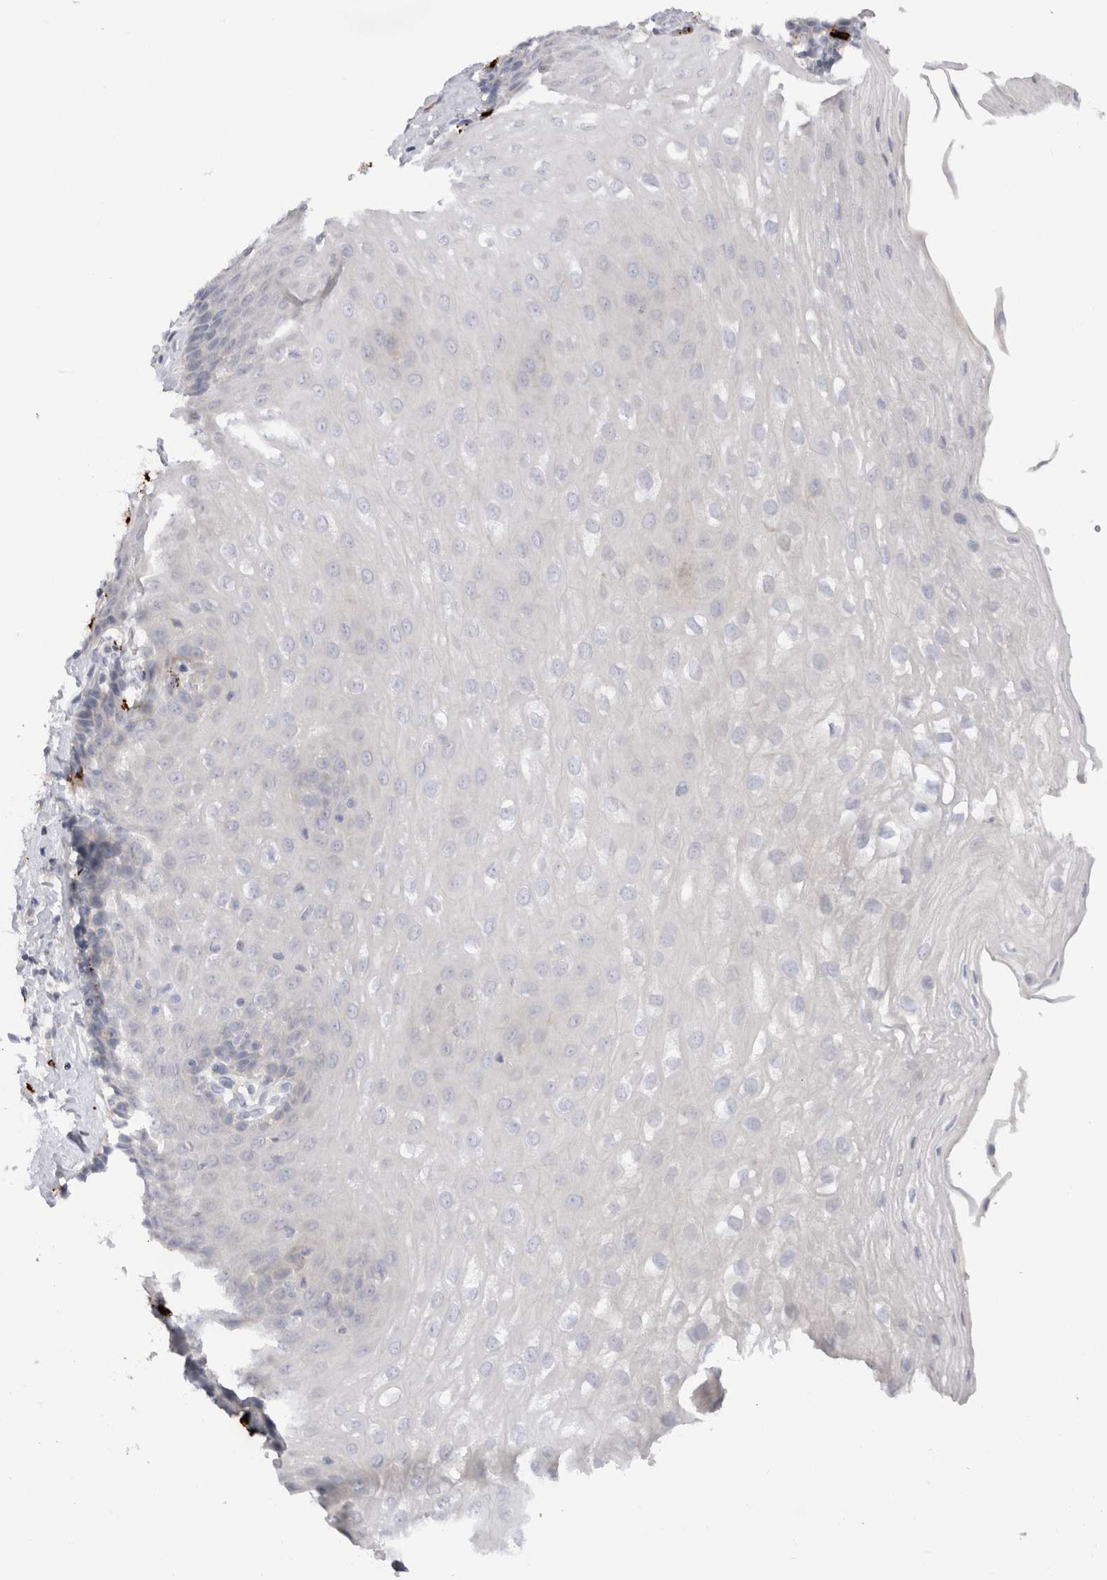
{"staining": {"intensity": "negative", "quantity": "none", "location": "none"}, "tissue": "esophagus", "cell_type": "Squamous epithelial cells", "image_type": "normal", "snomed": [{"axis": "morphology", "description": "Normal tissue, NOS"}, {"axis": "topography", "description": "Esophagus"}], "caption": "High power microscopy image of an IHC histopathology image of unremarkable esophagus, revealing no significant expression in squamous epithelial cells.", "gene": "SPINK2", "patient": {"sex": "female", "age": 66}}